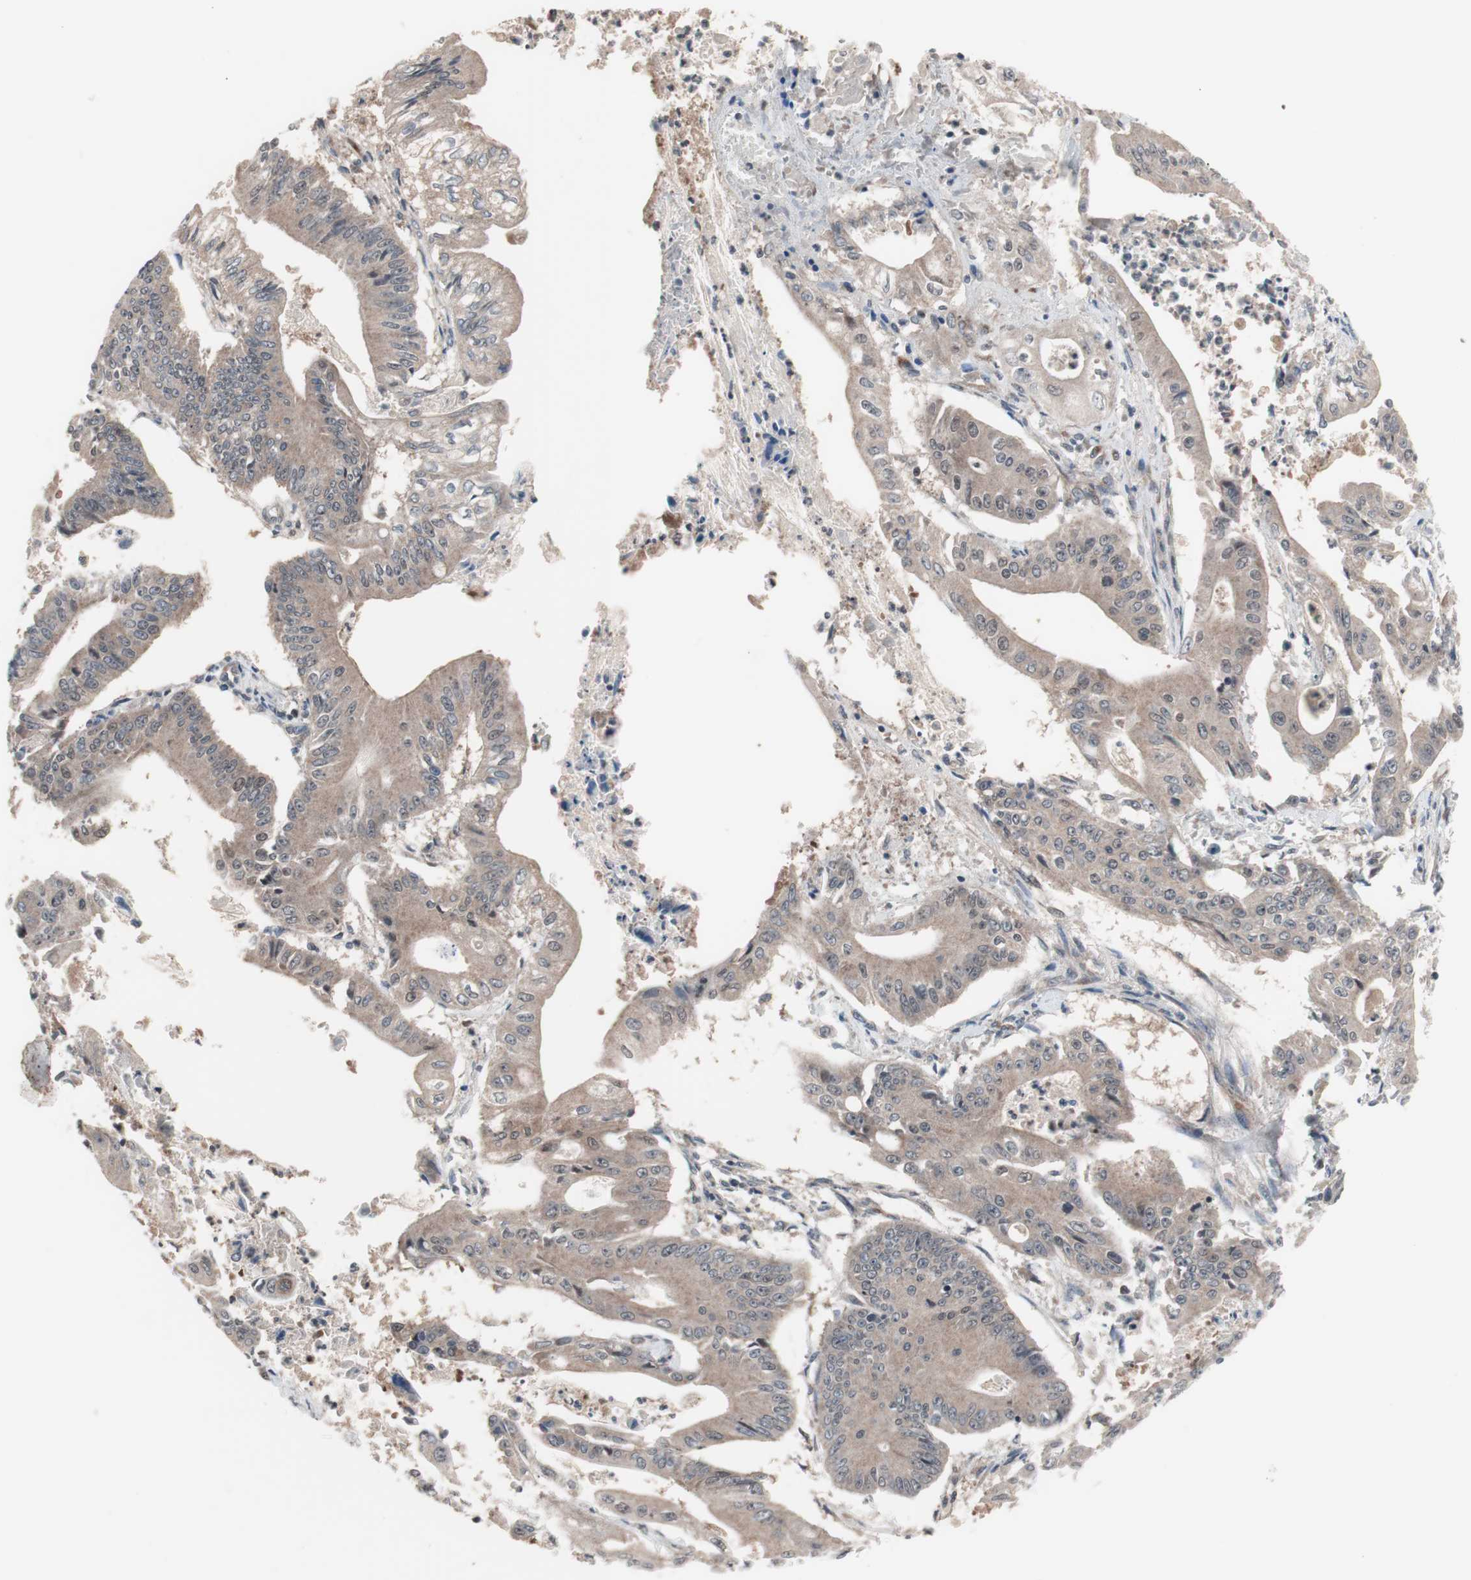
{"staining": {"intensity": "weak", "quantity": "<25%", "location": "cytoplasmic/membranous"}, "tissue": "pancreatic cancer", "cell_type": "Tumor cells", "image_type": "cancer", "snomed": [{"axis": "morphology", "description": "Normal tissue, NOS"}, {"axis": "topography", "description": "Lymph node"}], "caption": "DAB immunohistochemical staining of human pancreatic cancer demonstrates no significant positivity in tumor cells.", "gene": "IRS1", "patient": {"sex": "male", "age": 62}}